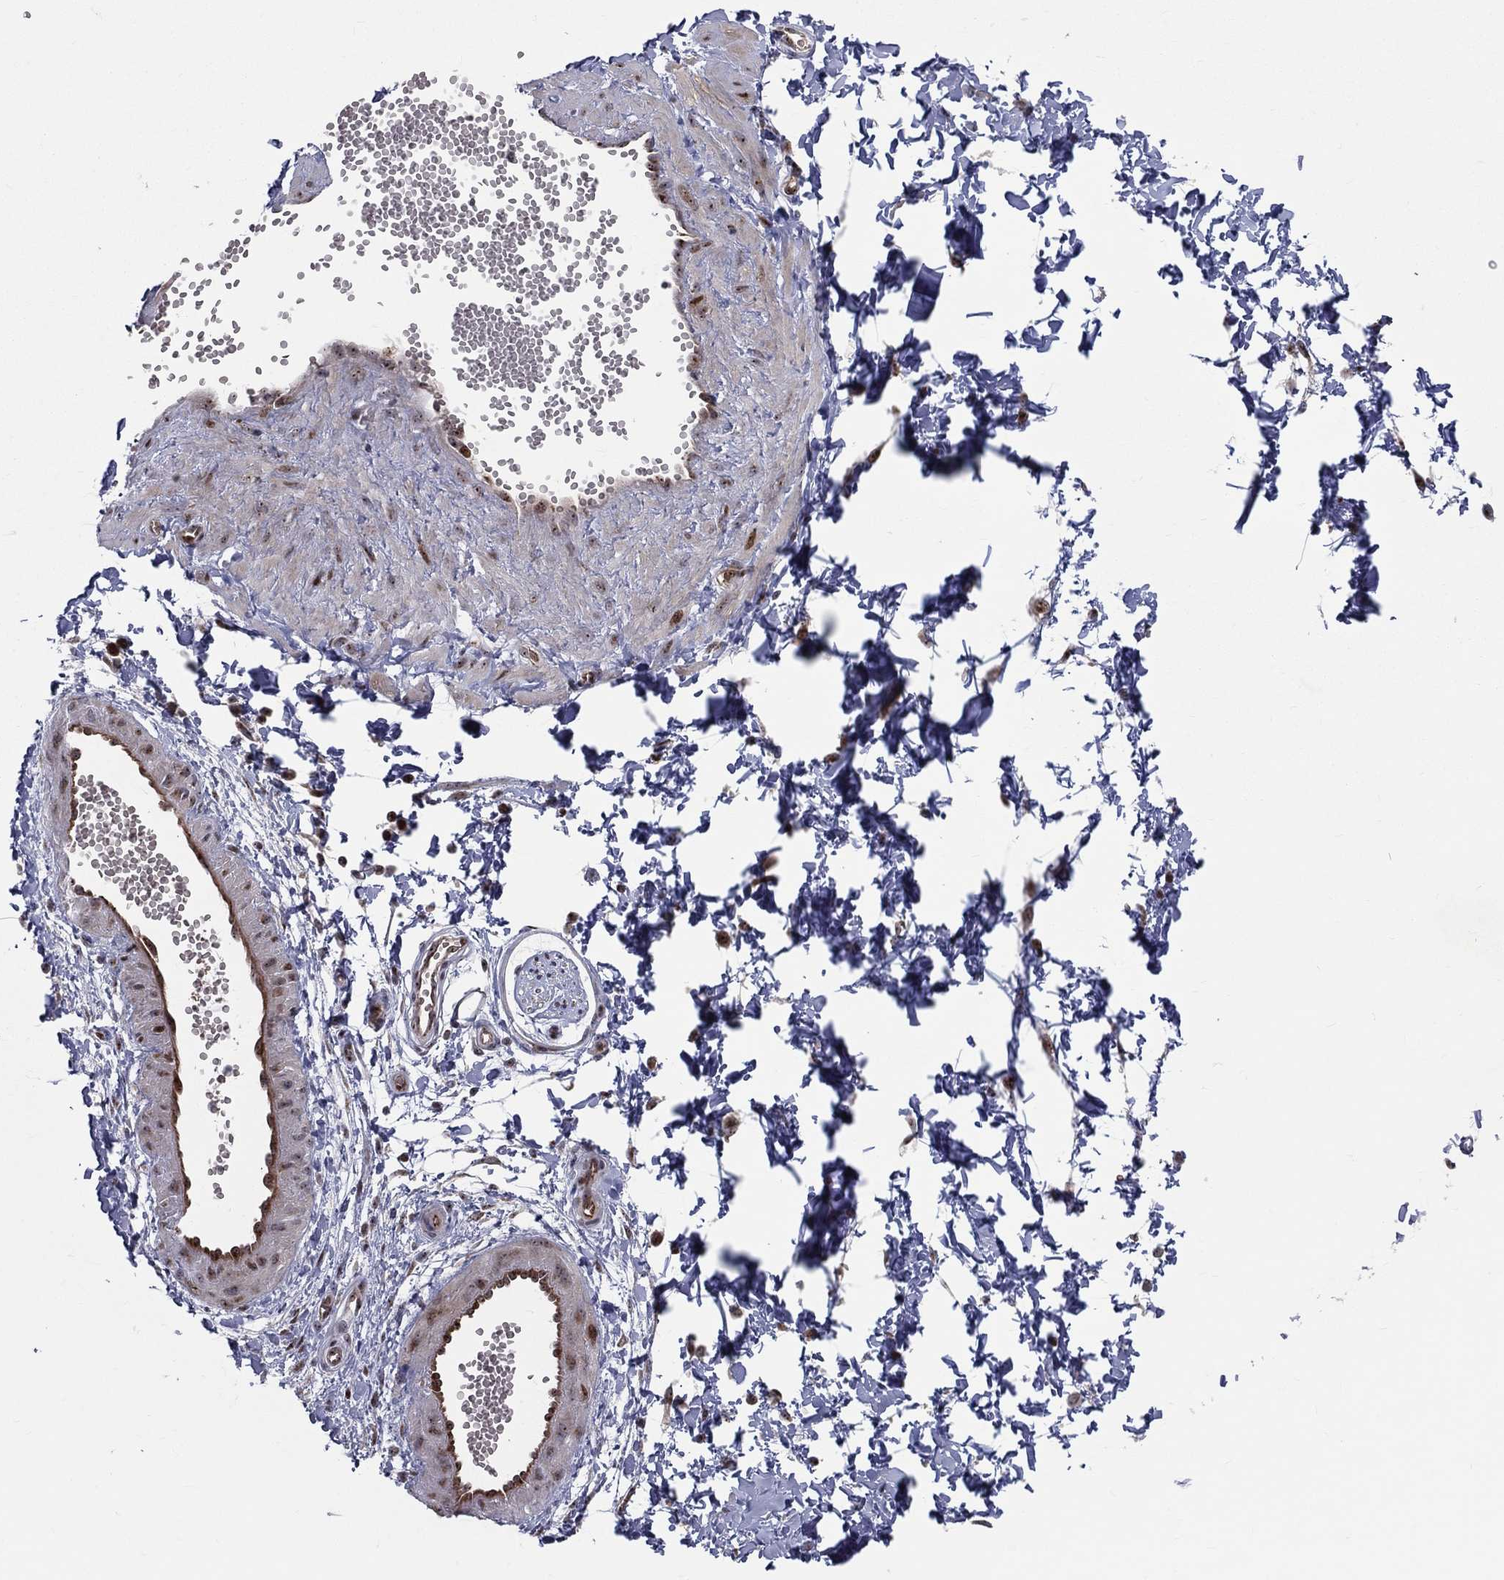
{"staining": {"intensity": "negative", "quantity": "none", "location": "none"}, "tissue": "adipose tissue", "cell_type": "Adipocytes", "image_type": "normal", "snomed": [{"axis": "morphology", "description": "Normal tissue, NOS"}, {"axis": "topography", "description": "Smooth muscle"}, {"axis": "topography", "description": "Peripheral nerve tissue"}], "caption": "The photomicrograph displays no staining of adipocytes in benign adipose tissue.", "gene": "VHL", "patient": {"sex": "male", "age": 22}}